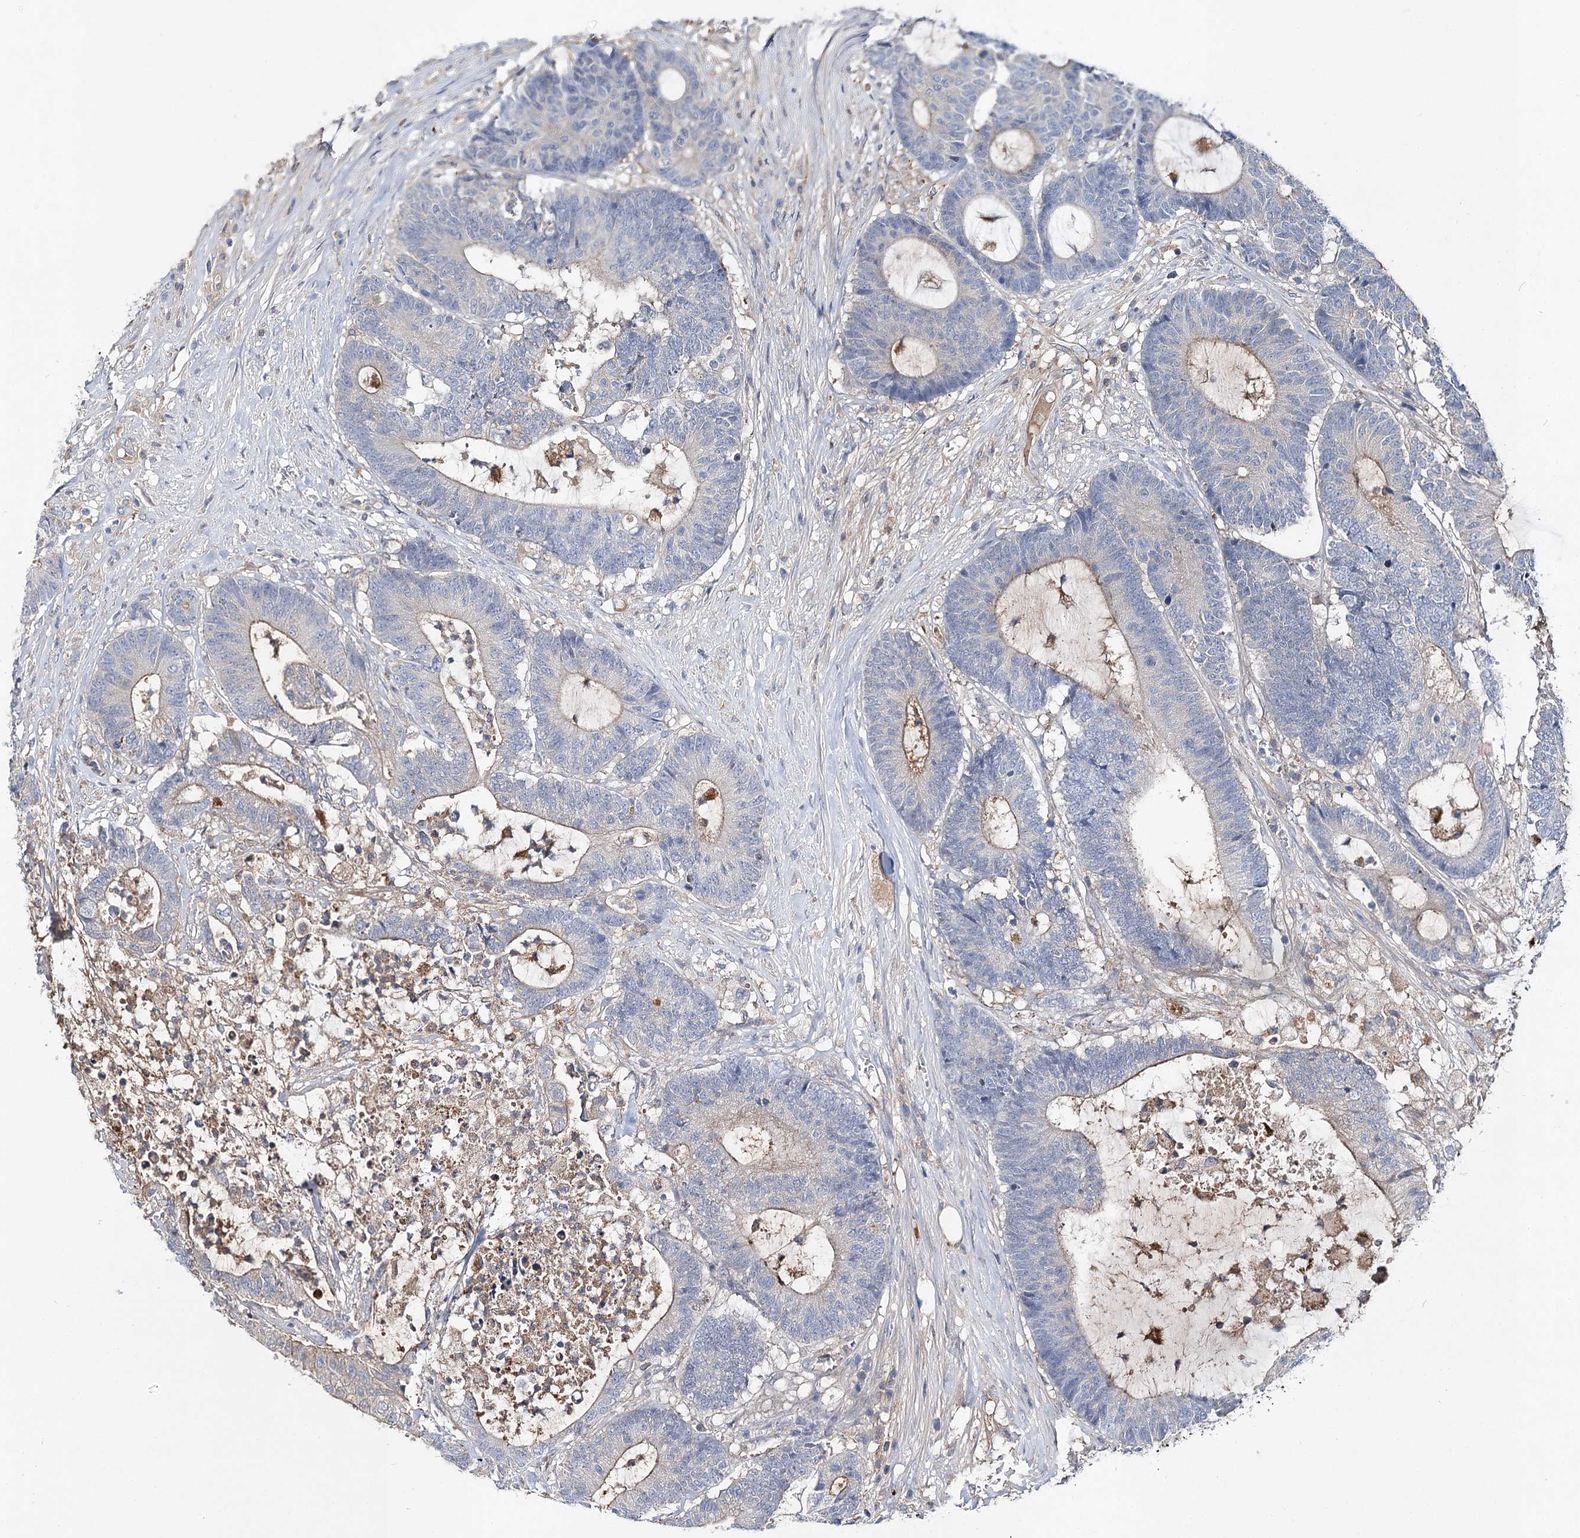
{"staining": {"intensity": "negative", "quantity": "none", "location": "none"}, "tissue": "colorectal cancer", "cell_type": "Tumor cells", "image_type": "cancer", "snomed": [{"axis": "morphology", "description": "Adenocarcinoma, NOS"}, {"axis": "topography", "description": "Colon"}], "caption": "Tumor cells show no significant protein positivity in colorectal cancer.", "gene": "UGP2", "patient": {"sex": "female", "age": 84}}